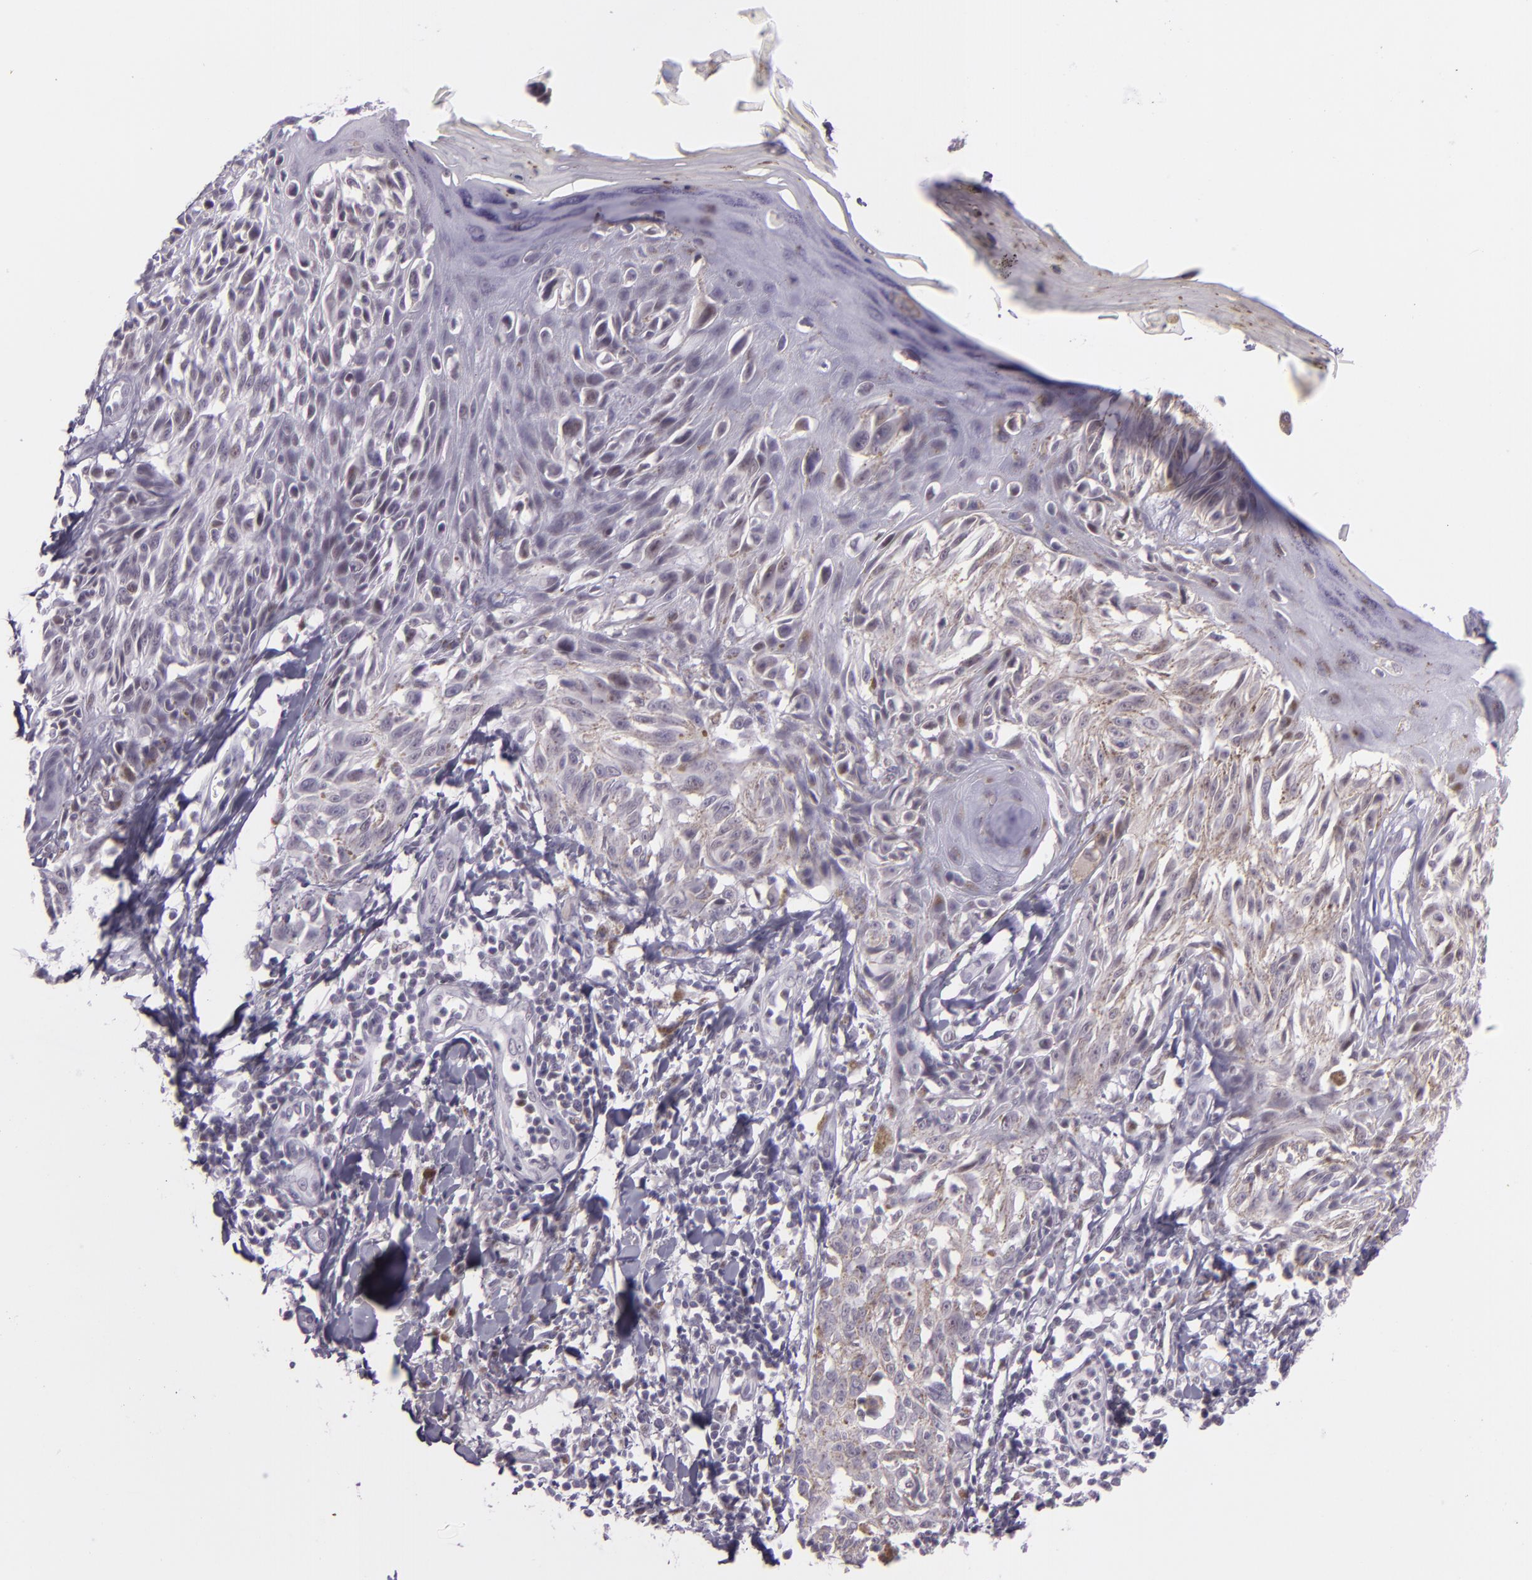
{"staining": {"intensity": "negative", "quantity": "none", "location": "none"}, "tissue": "melanoma", "cell_type": "Tumor cells", "image_type": "cancer", "snomed": [{"axis": "morphology", "description": "Malignant melanoma, NOS"}, {"axis": "topography", "description": "Skin"}], "caption": "Melanoma was stained to show a protein in brown. There is no significant staining in tumor cells.", "gene": "CHEK2", "patient": {"sex": "female", "age": 77}}